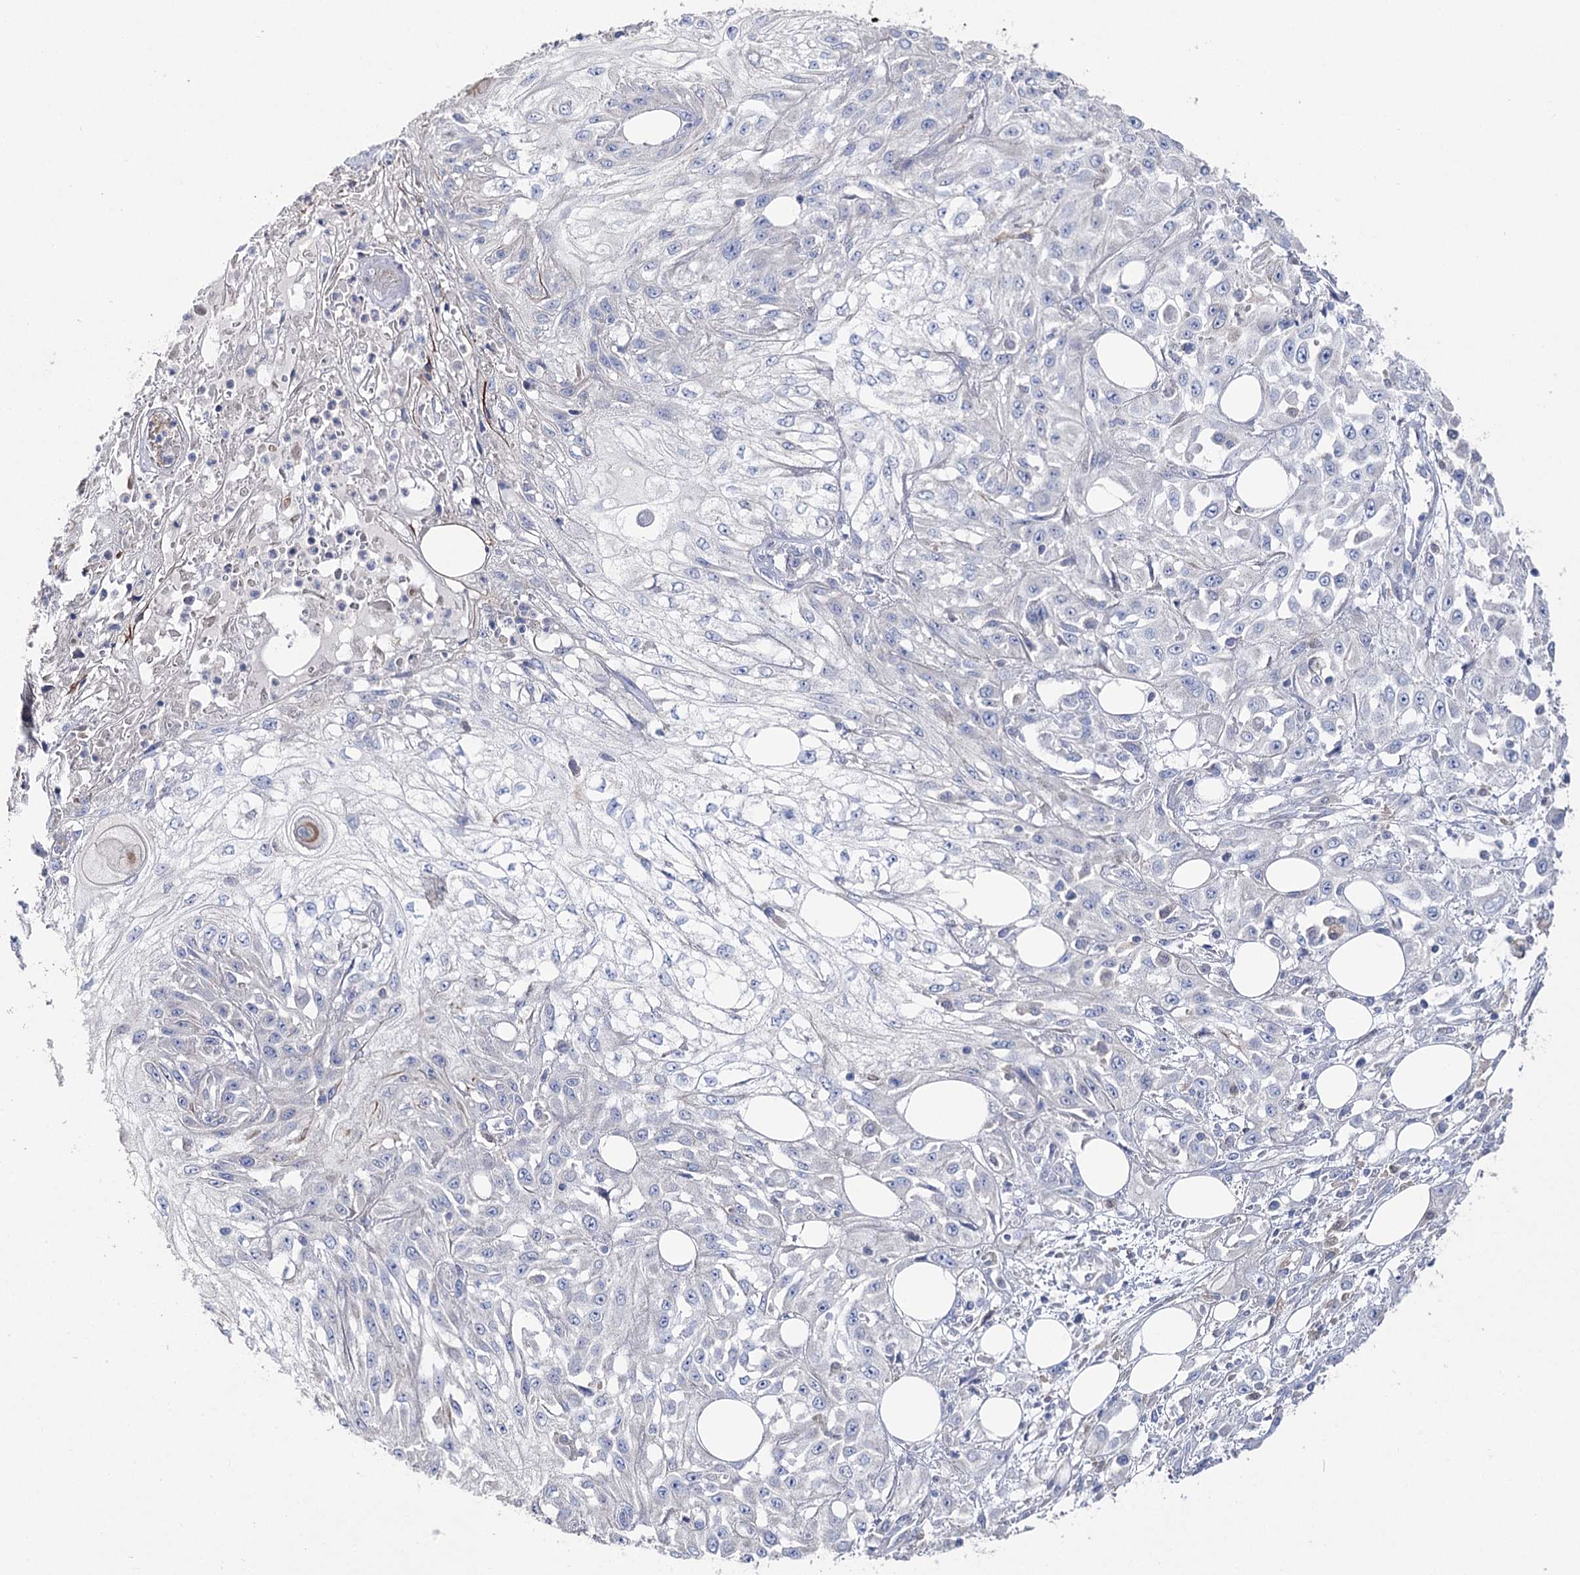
{"staining": {"intensity": "negative", "quantity": "none", "location": "none"}, "tissue": "skin cancer", "cell_type": "Tumor cells", "image_type": "cancer", "snomed": [{"axis": "morphology", "description": "Squamous cell carcinoma, NOS"}, {"axis": "morphology", "description": "Squamous cell carcinoma, metastatic, NOS"}, {"axis": "topography", "description": "Skin"}, {"axis": "topography", "description": "Lymph node"}], "caption": "The IHC photomicrograph has no significant staining in tumor cells of skin metastatic squamous cell carcinoma tissue.", "gene": "NRAP", "patient": {"sex": "male", "age": 75}}